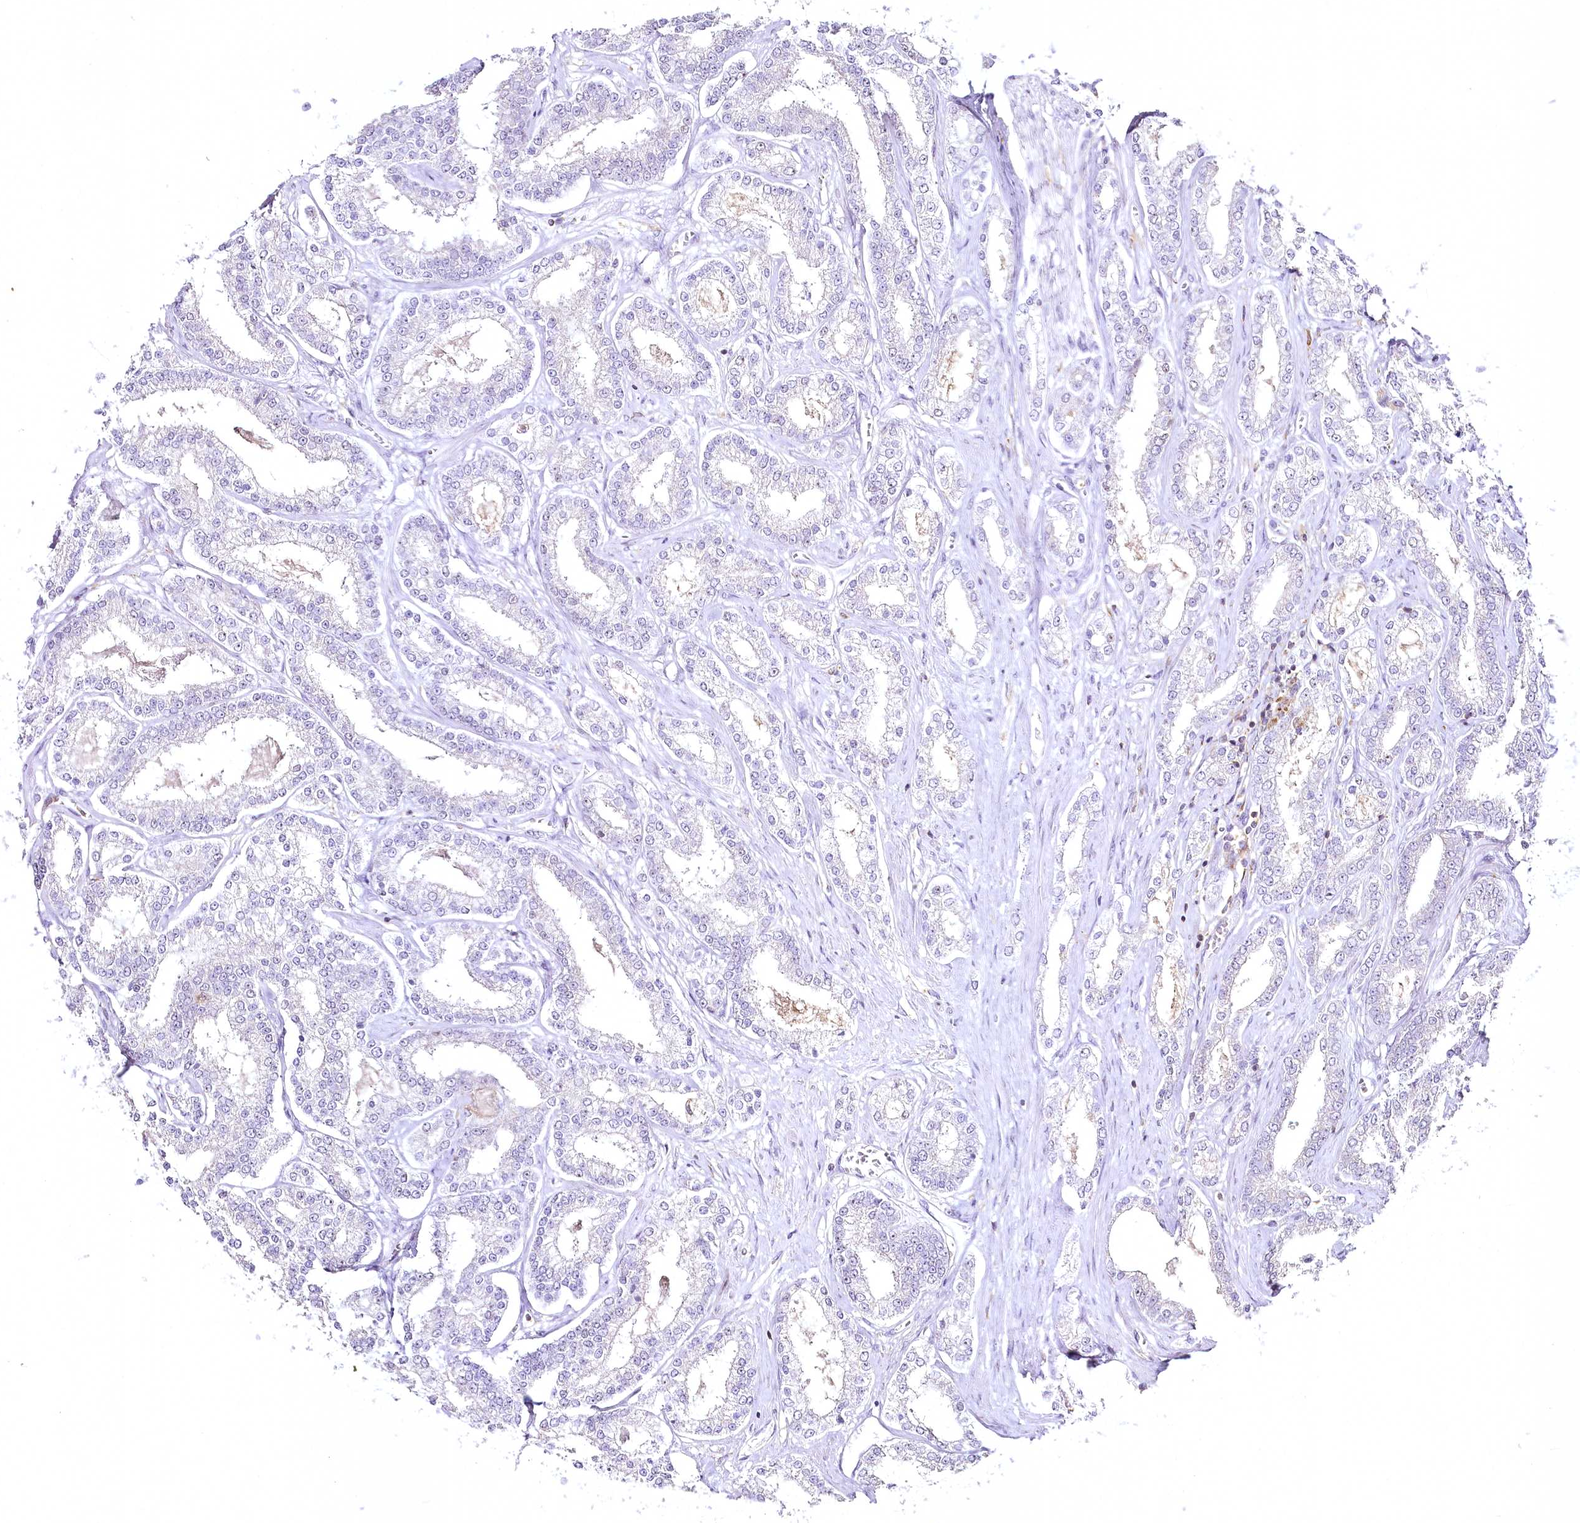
{"staining": {"intensity": "negative", "quantity": "none", "location": "none"}, "tissue": "prostate cancer", "cell_type": "Tumor cells", "image_type": "cancer", "snomed": [{"axis": "morphology", "description": "Normal tissue, NOS"}, {"axis": "morphology", "description": "Adenocarcinoma, High grade"}, {"axis": "topography", "description": "Prostate"}], "caption": "High power microscopy histopathology image of an immunohistochemistry micrograph of high-grade adenocarcinoma (prostate), revealing no significant expression in tumor cells.", "gene": "DOCK2", "patient": {"sex": "male", "age": 83}}